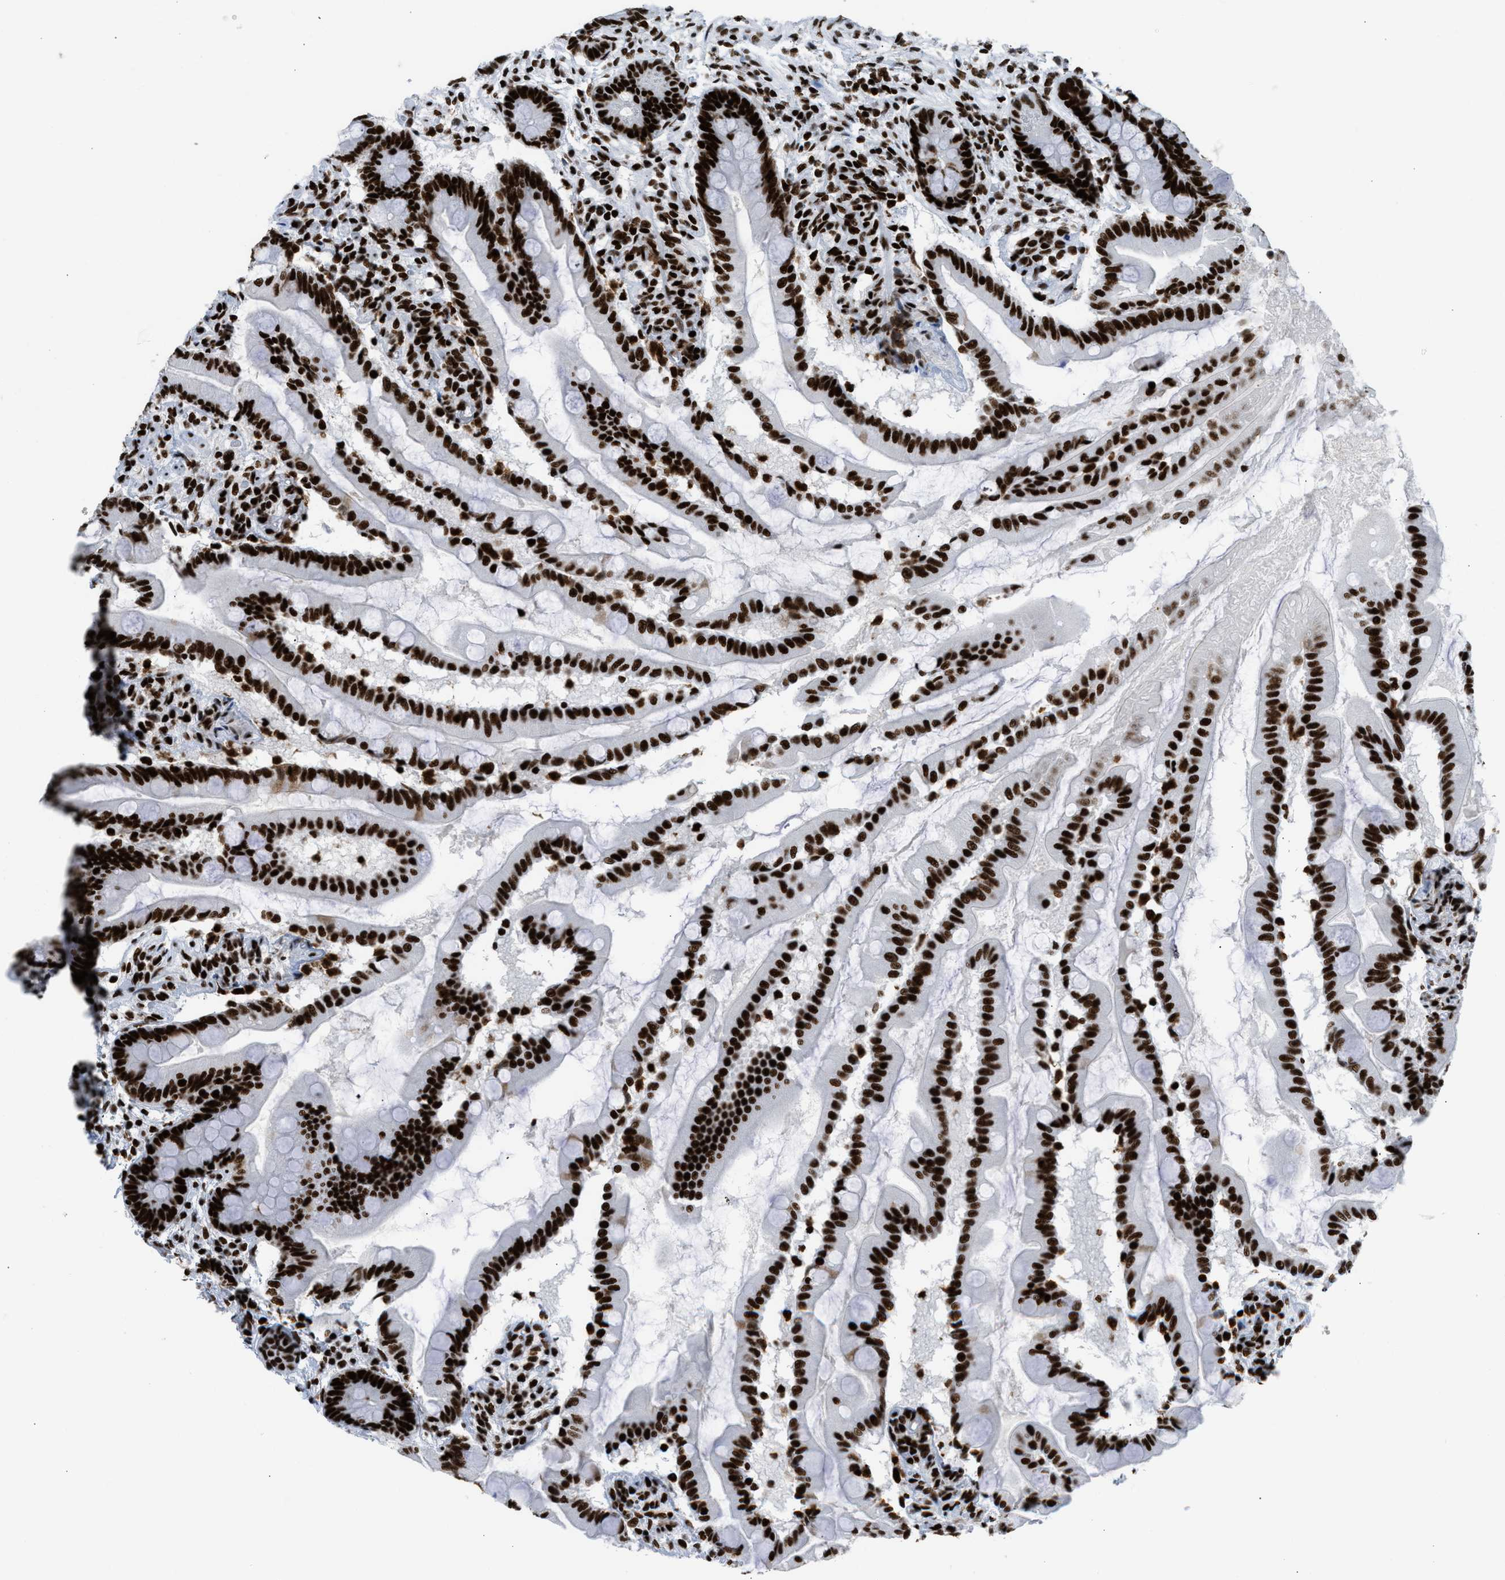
{"staining": {"intensity": "strong", "quantity": ">75%", "location": "nuclear"}, "tissue": "small intestine", "cell_type": "Glandular cells", "image_type": "normal", "snomed": [{"axis": "morphology", "description": "Normal tissue, NOS"}, {"axis": "topography", "description": "Small intestine"}], "caption": "A high amount of strong nuclear expression is seen in approximately >75% of glandular cells in unremarkable small intestine. Immunohistochemistry stains the protein in brown and the nuclei are stained blue.", "gene": "PIF1", "patient": {"sex": "female", "age": 56}}